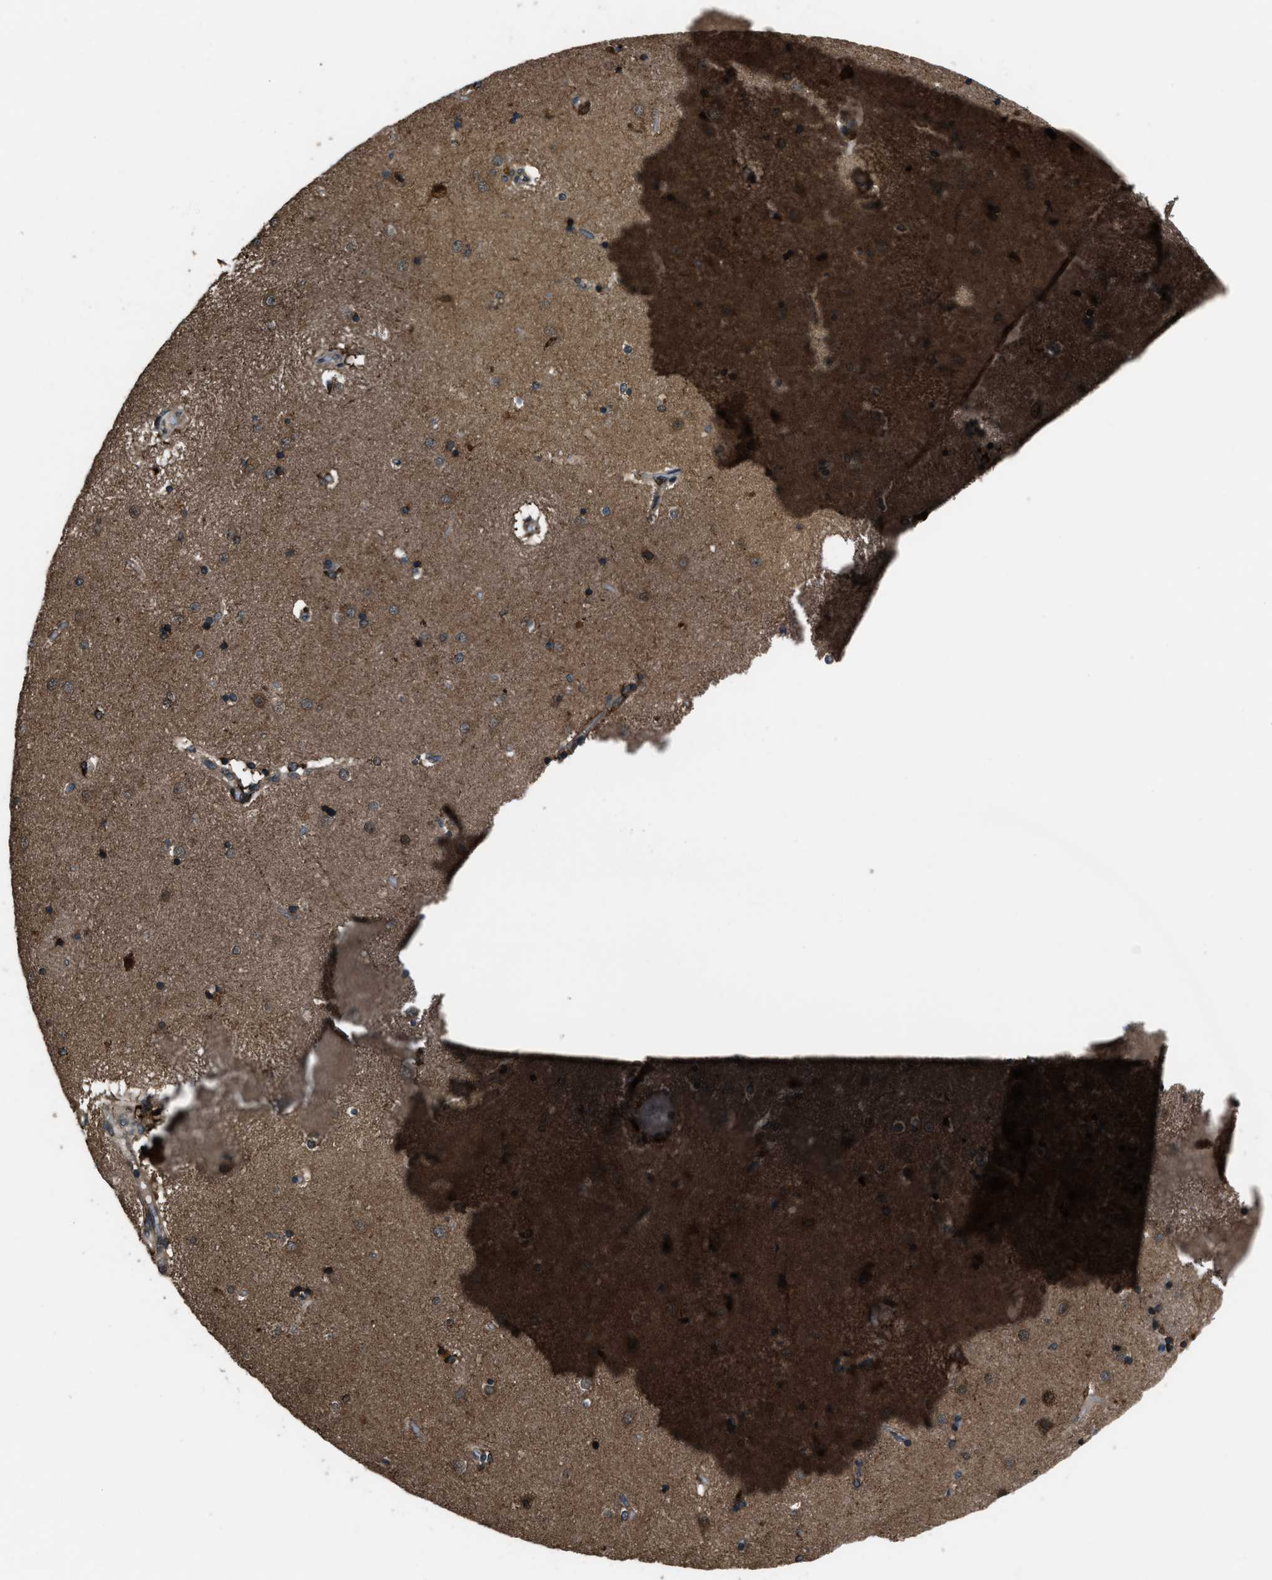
{"staining": {"intensity": "moderate", "quantity": "<25%", "location": "cytoplasmic/membranous"}, "tissue": "caudate", "cell_type": "Glial cells", "image_type": "normal", "snomed": [{"axis": "morphology", "description": "Normal tissue, NOS"}, {"axis": "topography", "description": "Lateral ventricle wall"}], "caption": "Glial cells demonstrate low levels of moderate cytoplasmic/membranous positivity in about <25% of cells in unremarkable human caudate. The protein is stained brown, and the nuclei are stained in blue (DAB (3,3'-diaminobenzidine) IHC with brightfield microscopy, high magnification).", "gene": "TRIM4", "patient": {"sex": "male", "age": 70}}